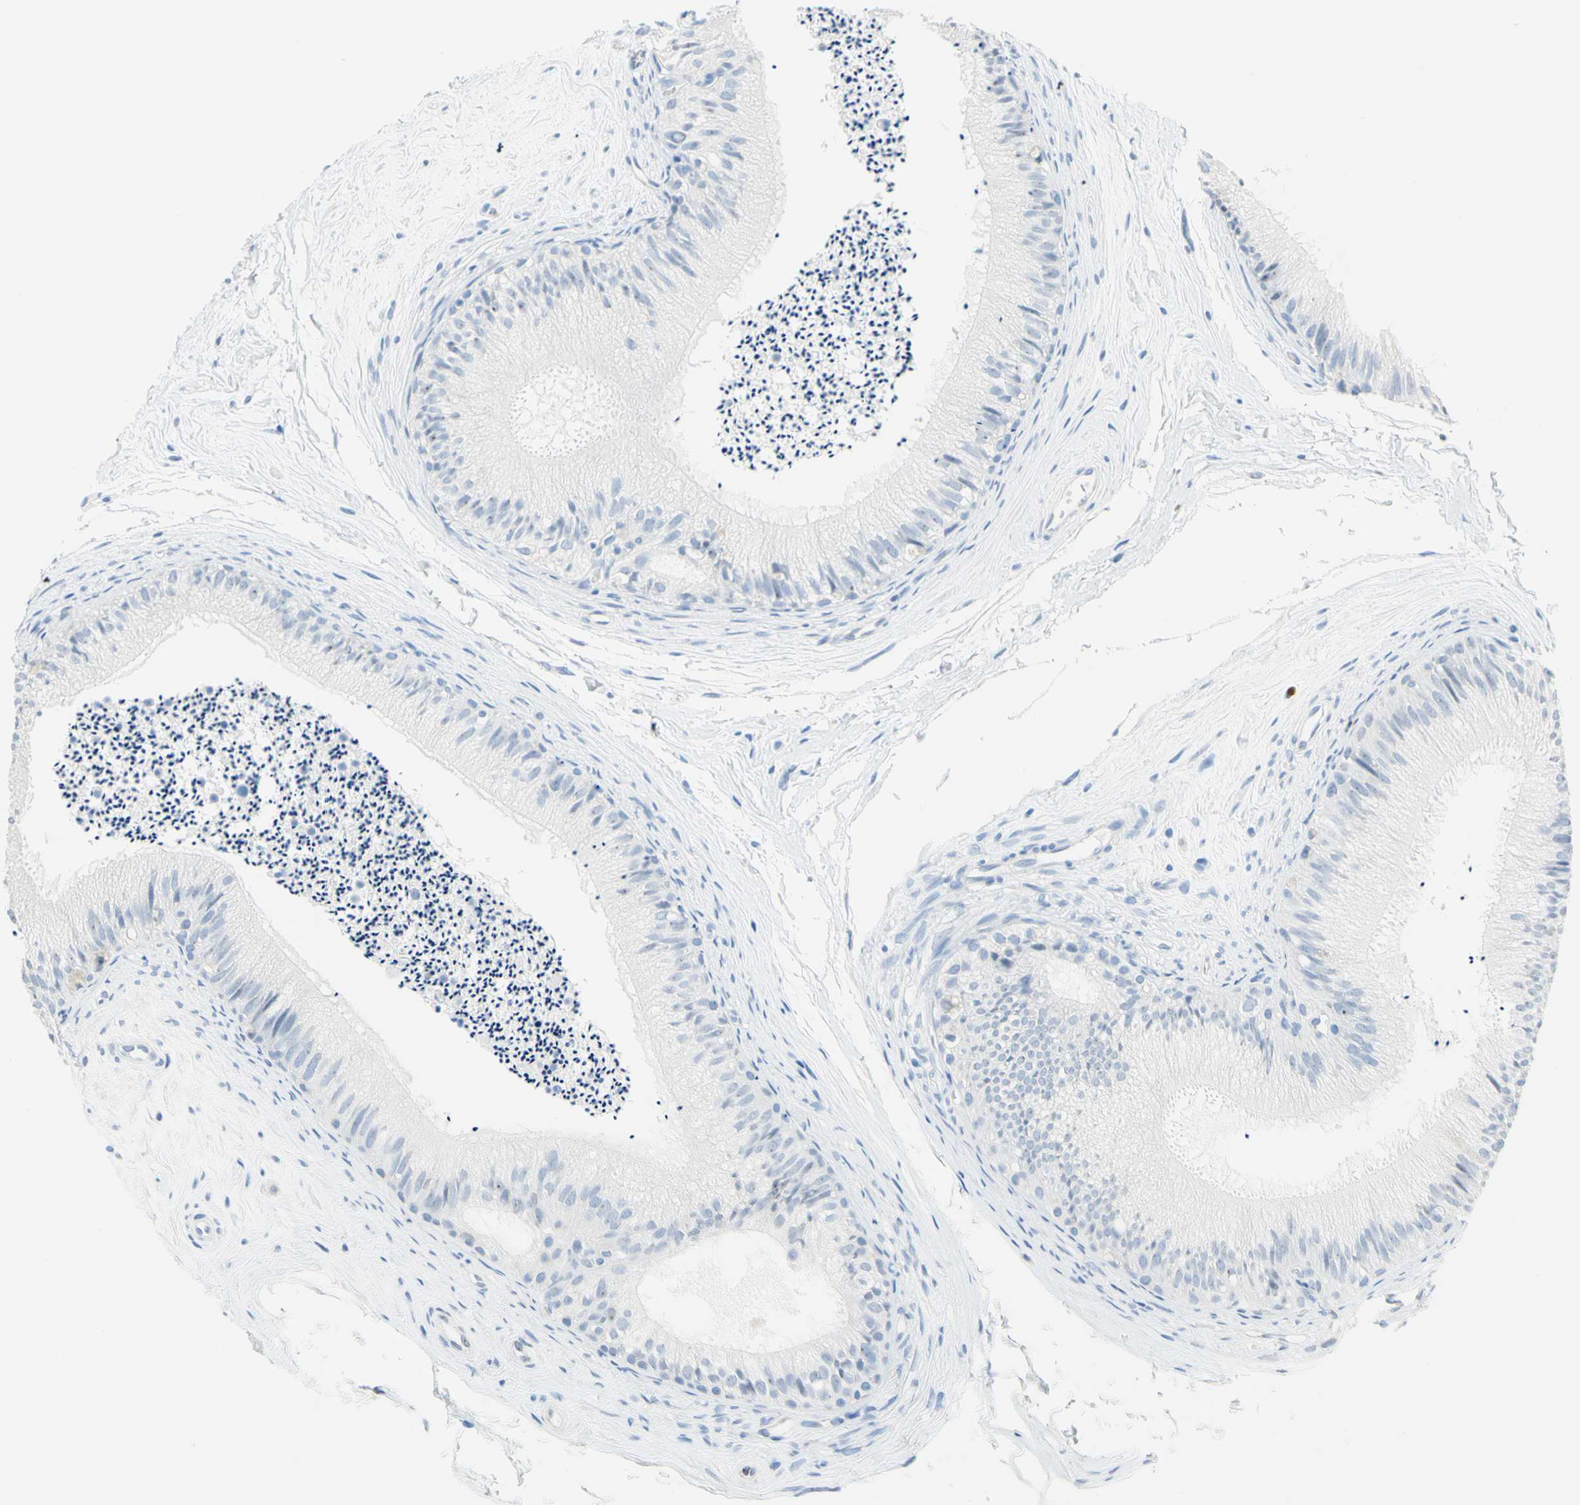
{"staining": {"intensity": "weak", "quantity": "<25%", "location": "nuclear"}, "tissue": "epididymis", "cell_type": "Glandular cells", "image_type": "normal", "snomed": [{"axis": "morphology", "description": "Normal tissue, NOS"}, {"axis": "topography", "description": "Epididymis"}], "caption": "The immunohistochemistry micrograph has no significant staining in glandular cells of epididymis. (Brightfield microscopy of DAB immunohistochemistry (IHC) at high magnification).", "gene": "CYSLTR1", "patient": {"sex": "male", "age": 56}}